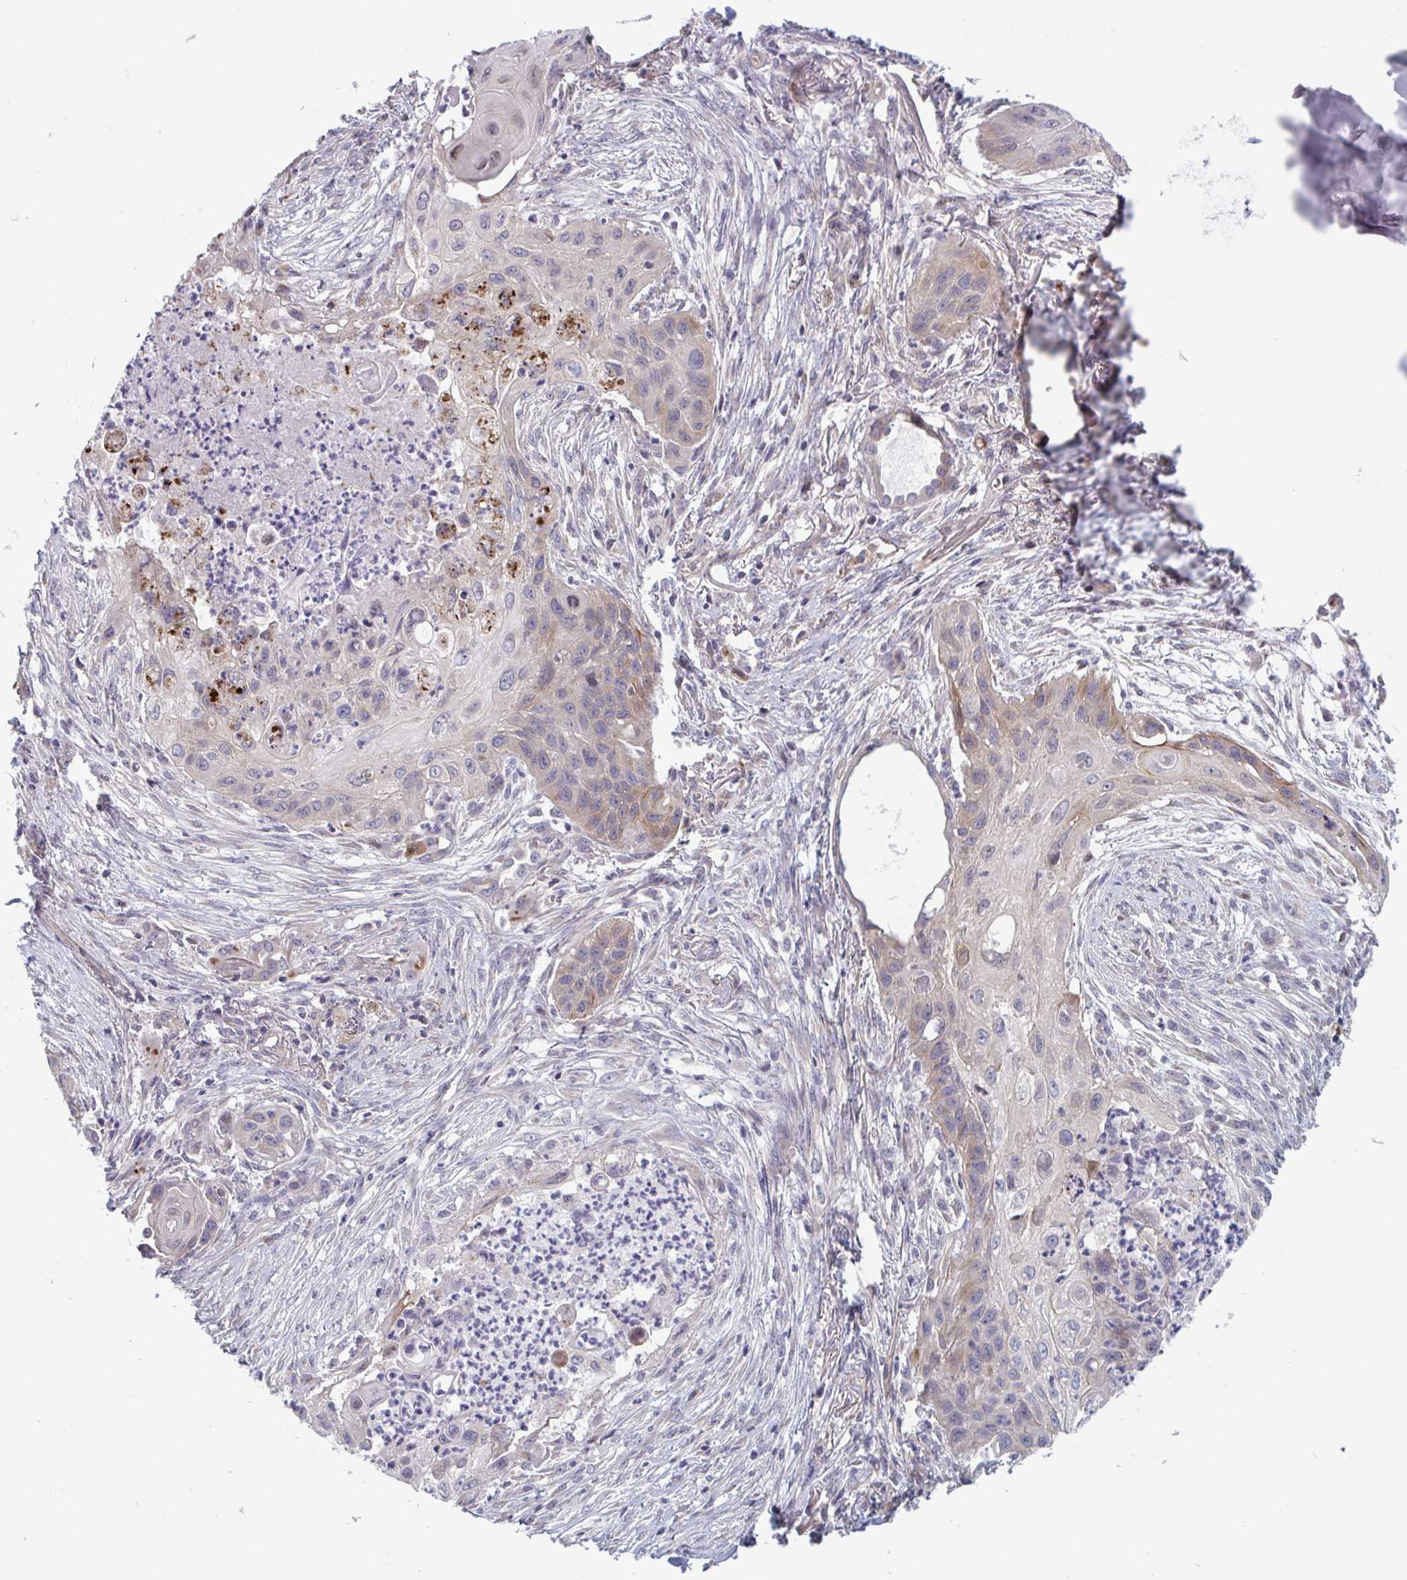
{"staining": {"intensity": "weak", "quantity": "<25%", "location": "cytoplasmic/membranous"}, "tissue": "lung cancer", "cell_type": "Tumor cells", "image_type": "cancer", "snomed": [{"axis": "morphology", "description": "Squamous cell carcinoma, NOS"}, {"axis": "topography", "description": "Lung"}], "caption": "Human lung cancer stained for a protein using IHC shows no staining in tumor cells.", "gene": "TNFSF10", "patient": {"sex": "male", "age": 71}}